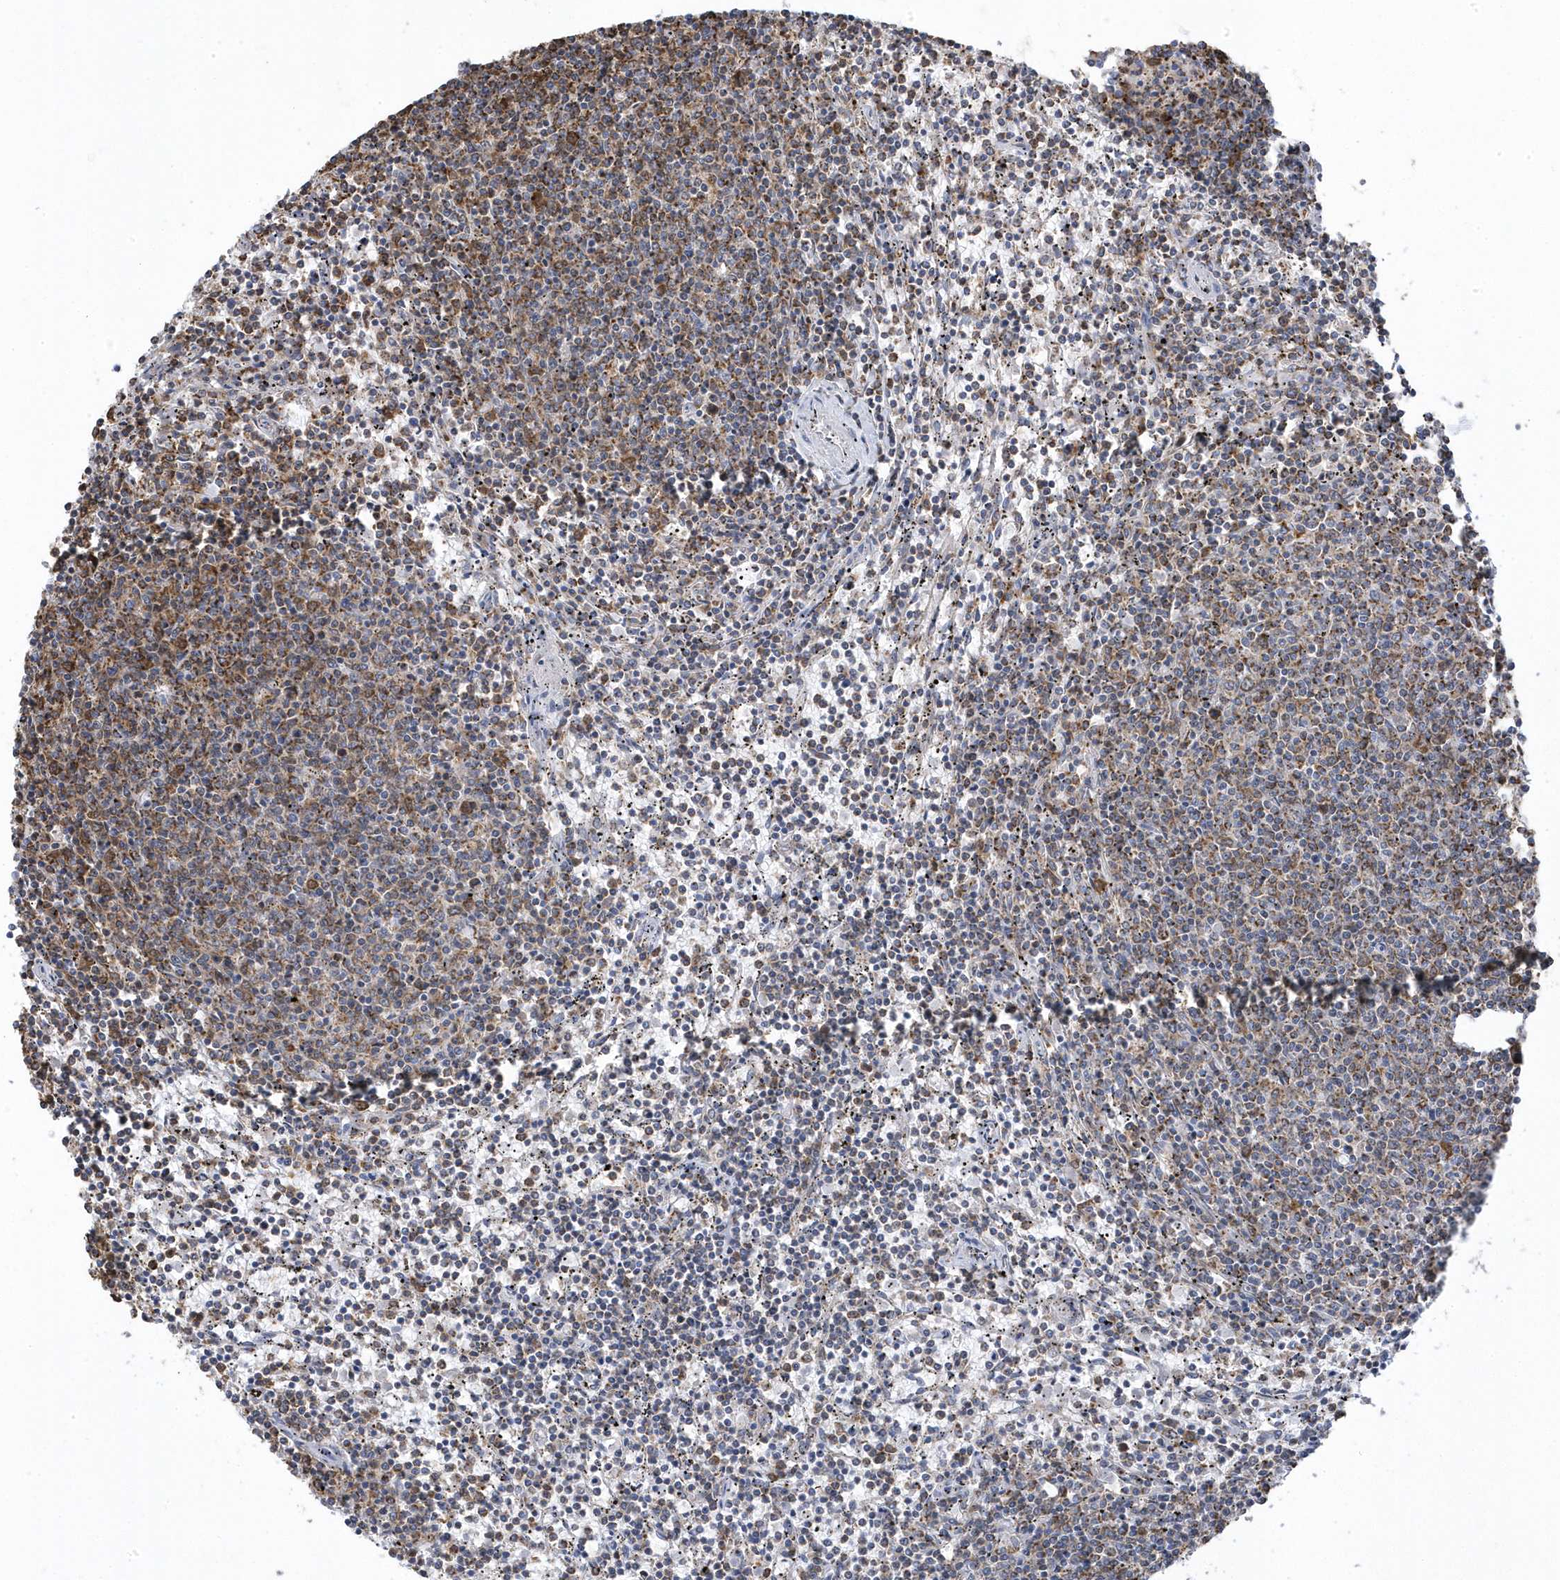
{"staining": {"intensity": "moderate", "quantity": "25%-75%", "location": "cytoplasmic/membranous"}, "tissue": "lymphoma", "cell_type": "Tumor cells", "image_type": "cancer", "snomed": [{"axis": "morphology", "description": "Malignant lymphoma, non-Hodgkin's type, Low grade"}, {"axis": "topography", "description": "Spleen"}], "caption": "Human lymphoma stained with a brown dye displays moderate cytoplasmic/membranous positive positivity in about 25%-75% of tumor cells.", "gene": "GTPBP8", "patient": {"sex": "female", "age": 50}}